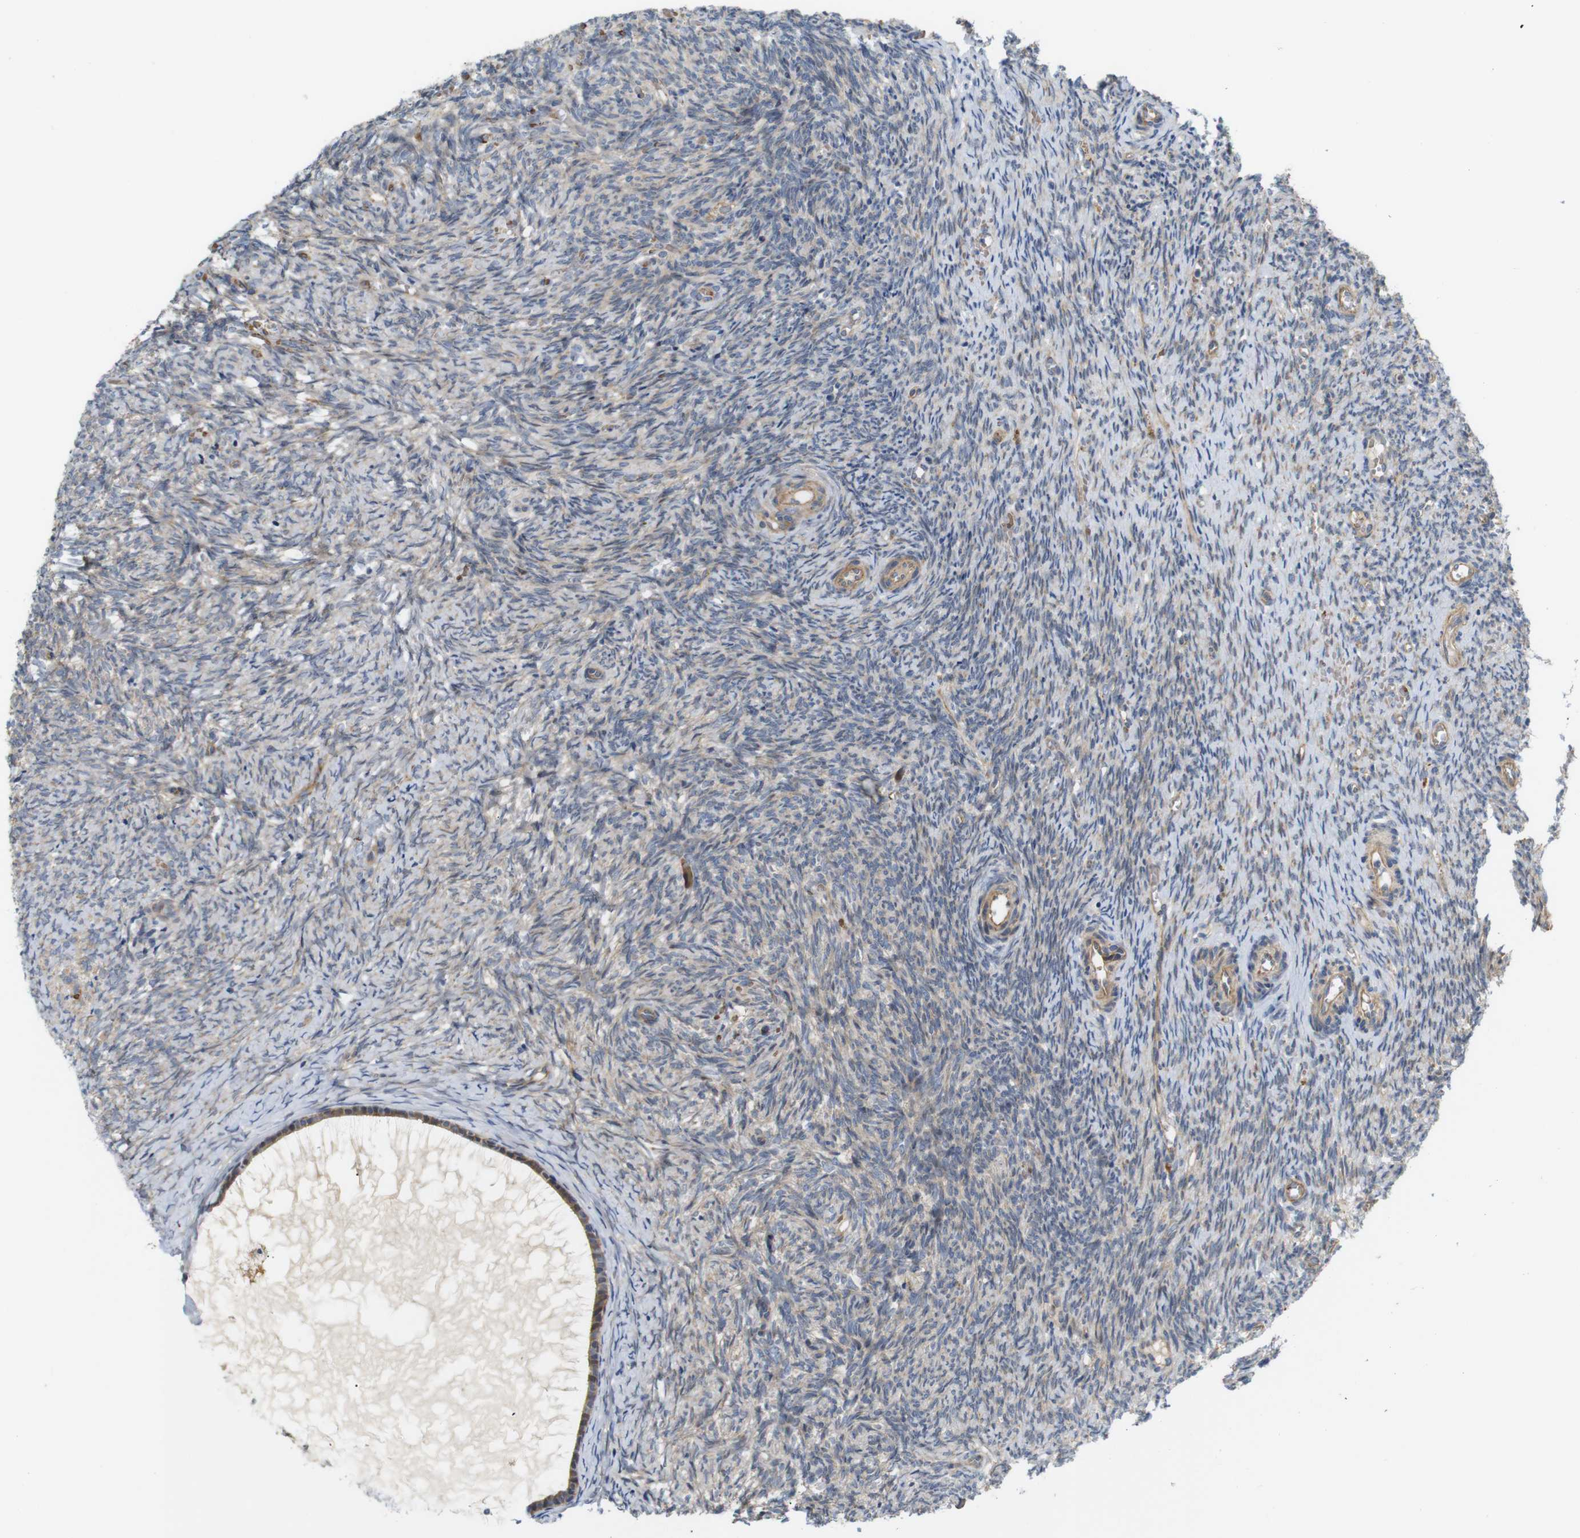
{"staining": {"intensity": "weak", "quantity": "25%-75%", "location": "cytoplasmic/membranous"}, "tissue": "ovary", "cell_type": "Ovarian stroma cells", "image_type": "normal", "snomed": [{"axis": "morphology", "description": "Normal tissue, NOS"}, {"axis": "topography", "description": "Ovary"}], "caption": "Protein expression analysis of unremarkable ovary shows weak cytoplasmic/membranous positivity in about 25%-75% of ovarian stroma cells. (DAB = brown stain, brightfield microscopy at high magnification).", "gene": "RPTOR", "patient": {"sex": "female", "age": 41}}